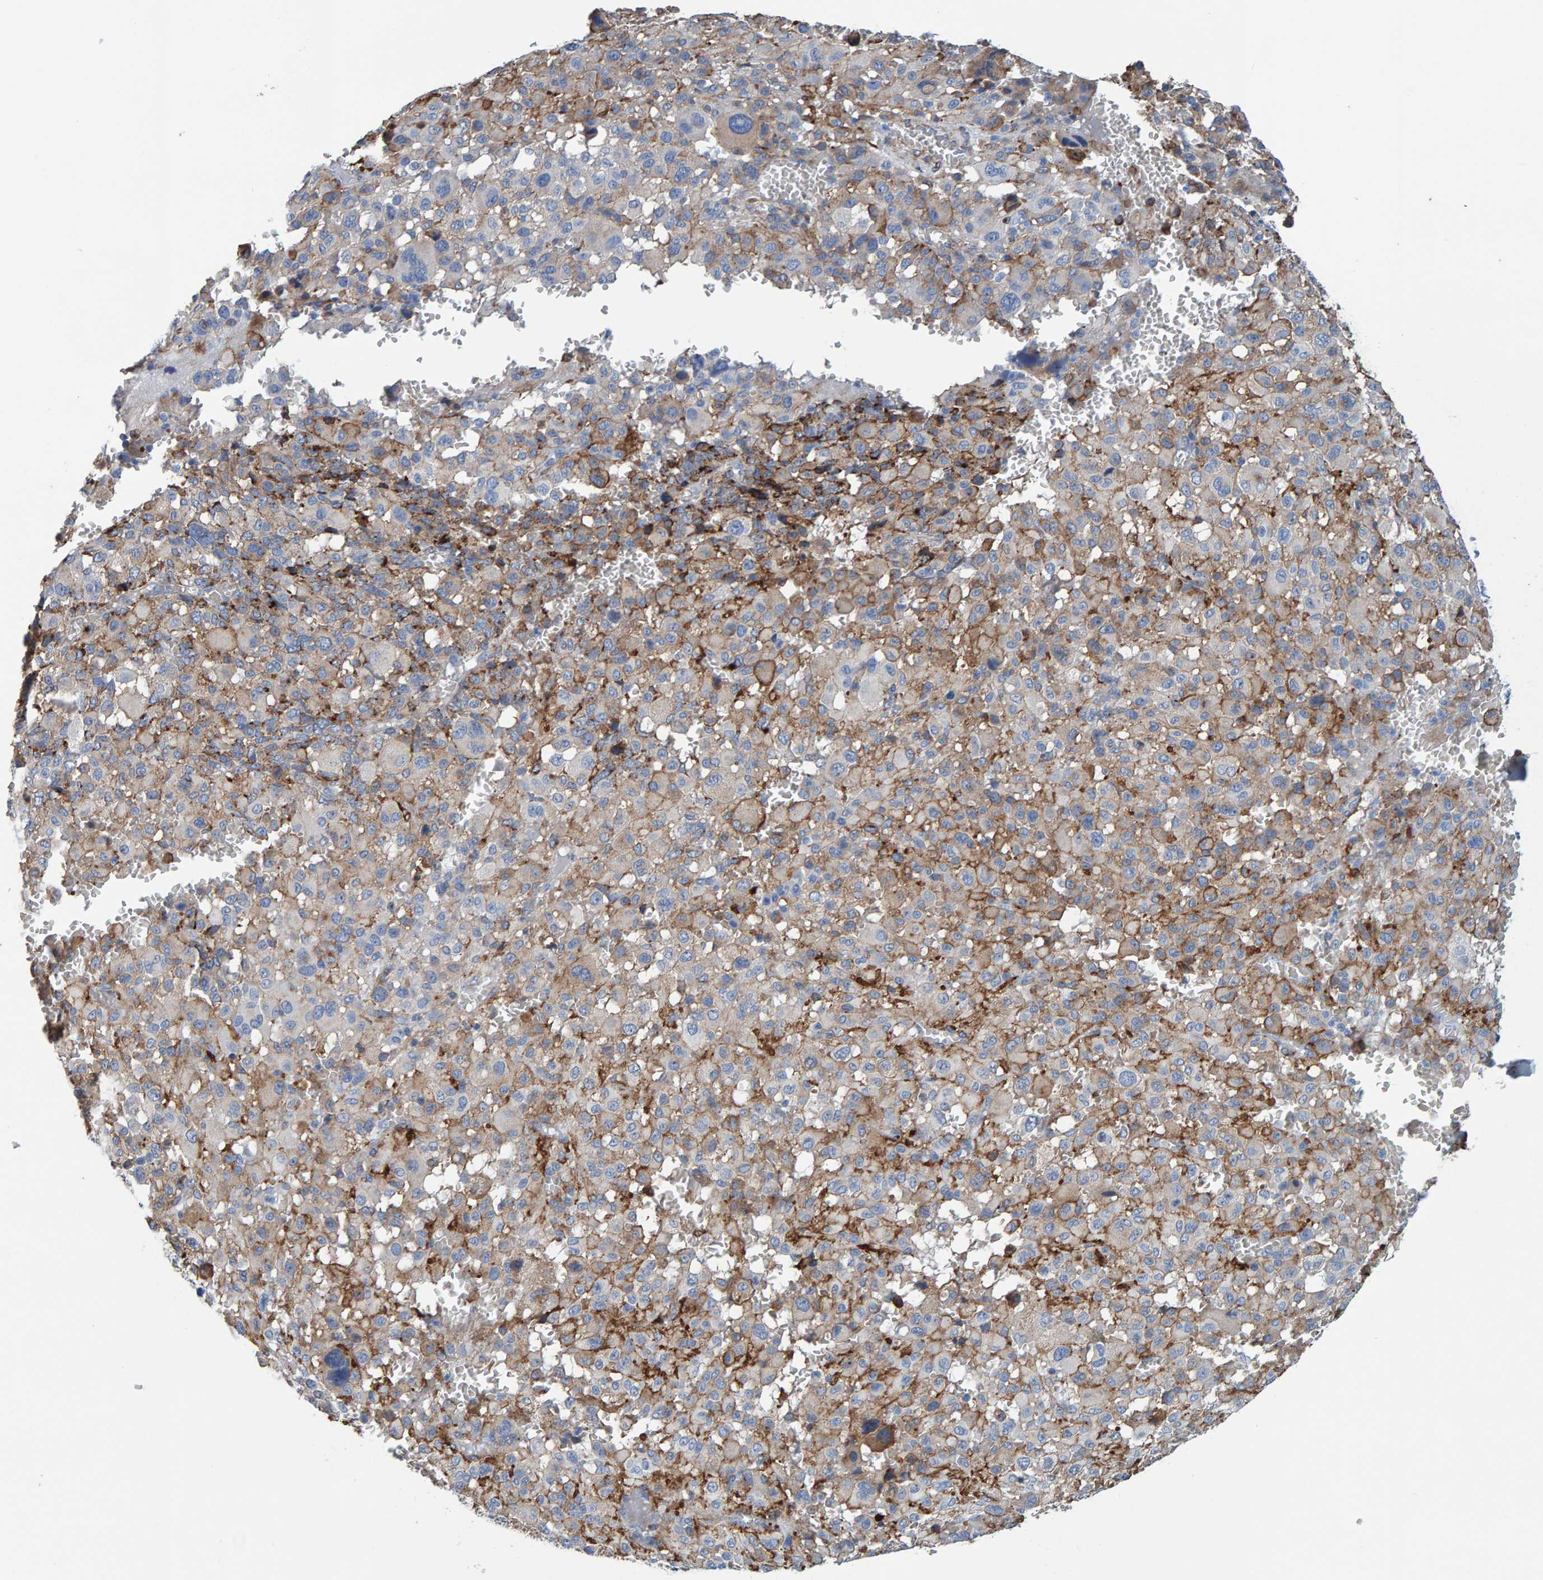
{"staining": {"intensity": "weak", "quantity": "25%-75%", "location": "cytoplasmic/membranous"}, "tissue": "melanoma", "cell_type": "Tumor cells", "image_type": "cancer", "snomed": [{"axis": "morphology", "description": "Malignant melanoma, Metastatic site"}, {"axis": "topography", "description": "Skin"}], "caption": "A histopathology image of melanoma stained for a protein demonstrates weak cytoplasmic/membranous brown staining in tumor cells.", "gene": "LRP1", "patient": {"sex": "female", "age": 74}}